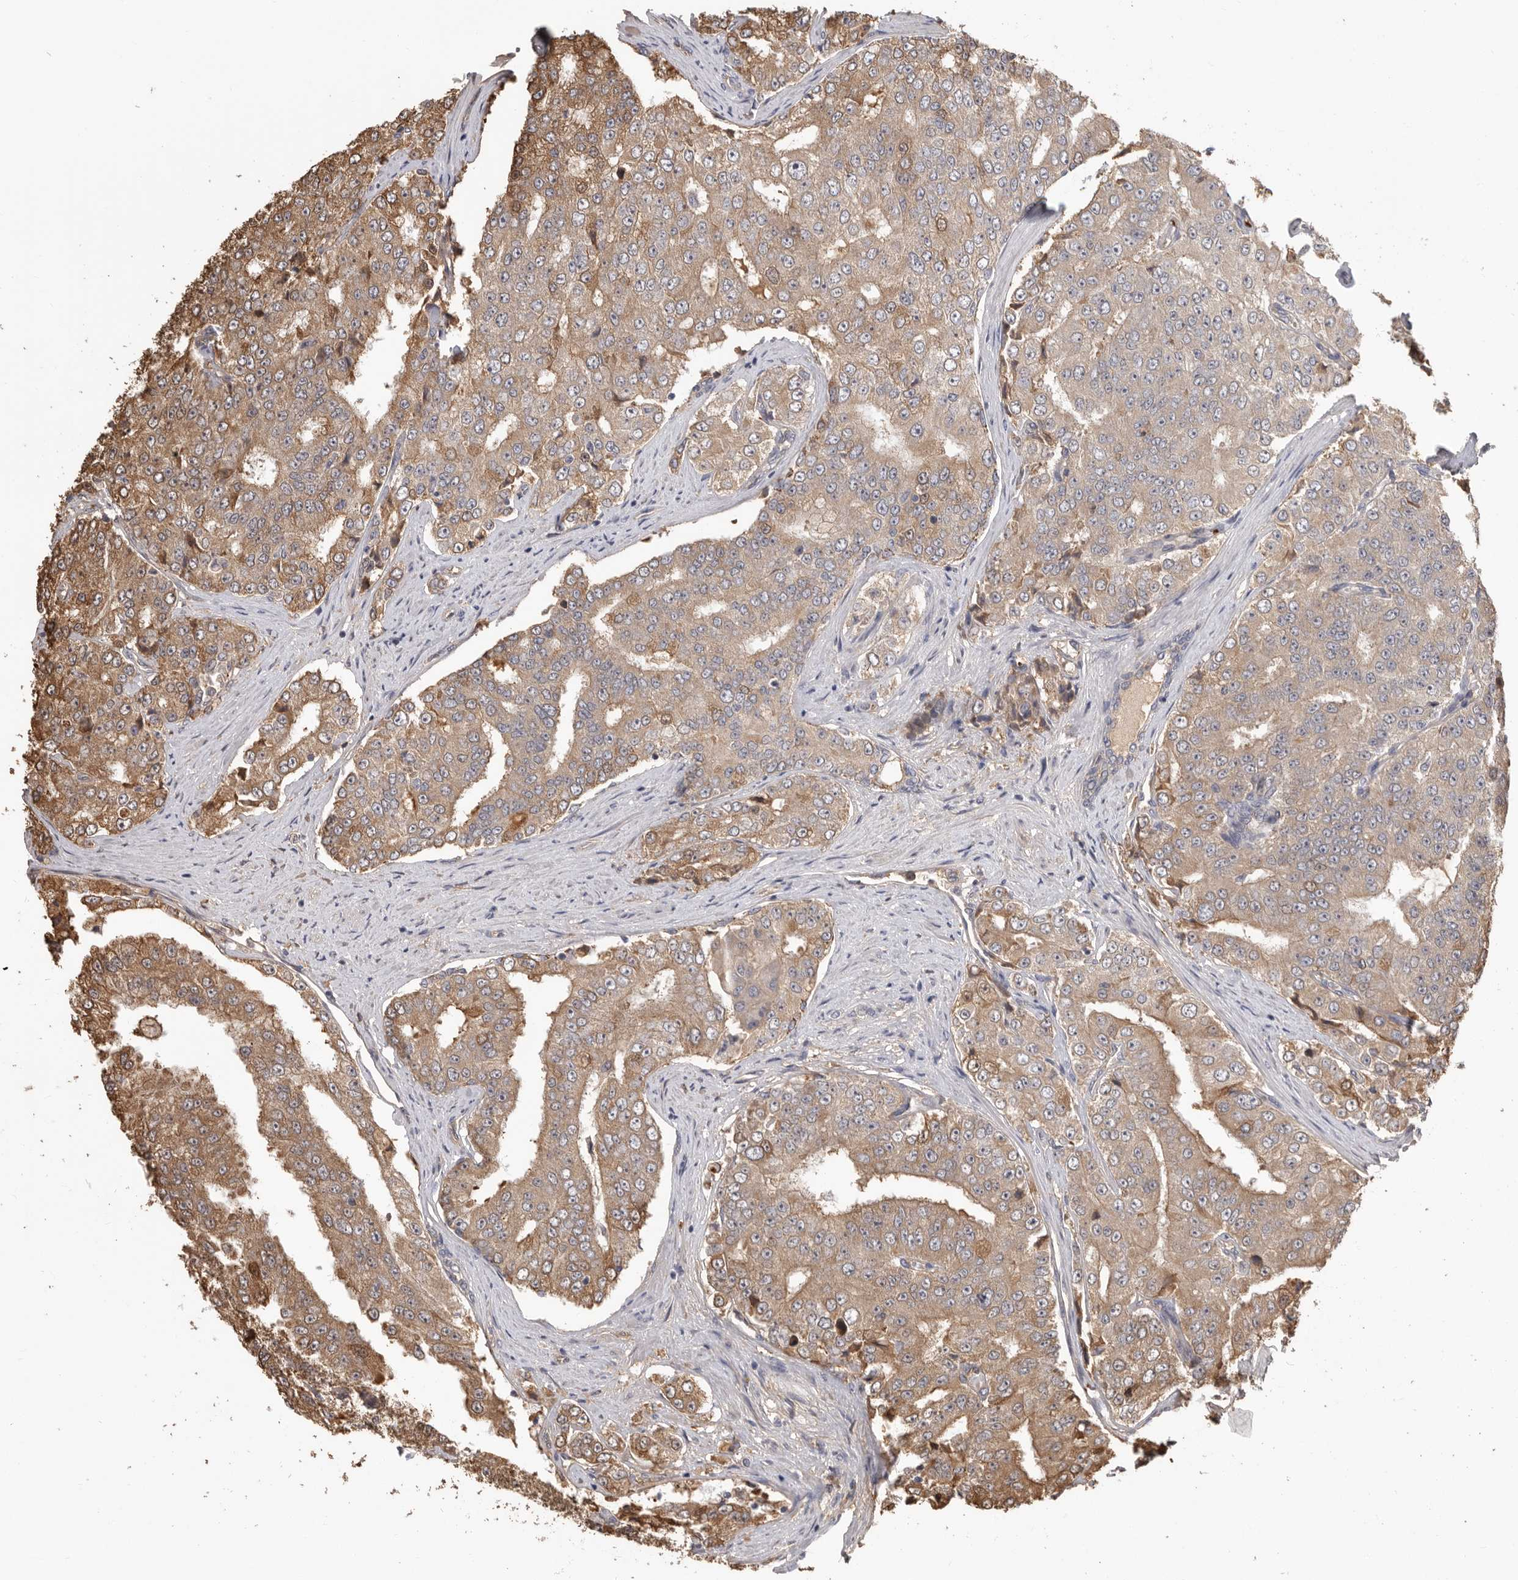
{"staining": {"intensity": "moderate", "quantity": ">75%", "location": "cytoplasmic/membranous"}, "tissue": "prostate cancer", "cell_type": "Tumor cells", "image_type": "cancer", "snomed": [{"axis": "morphology", "description": "Adenocarcinoma, High grade"}, {"axis": "topography", "description": "Prostate"}], "caption": "Moderate cytoplasmic/membranous expression for a protein is identified in approximately >75% of tumor cells of prostate high-grade adenocarcinoma using immunohistochemistry (IHC).", "gene": "CDC42BPB", "patient": {"sex": "male", "age": 58}}